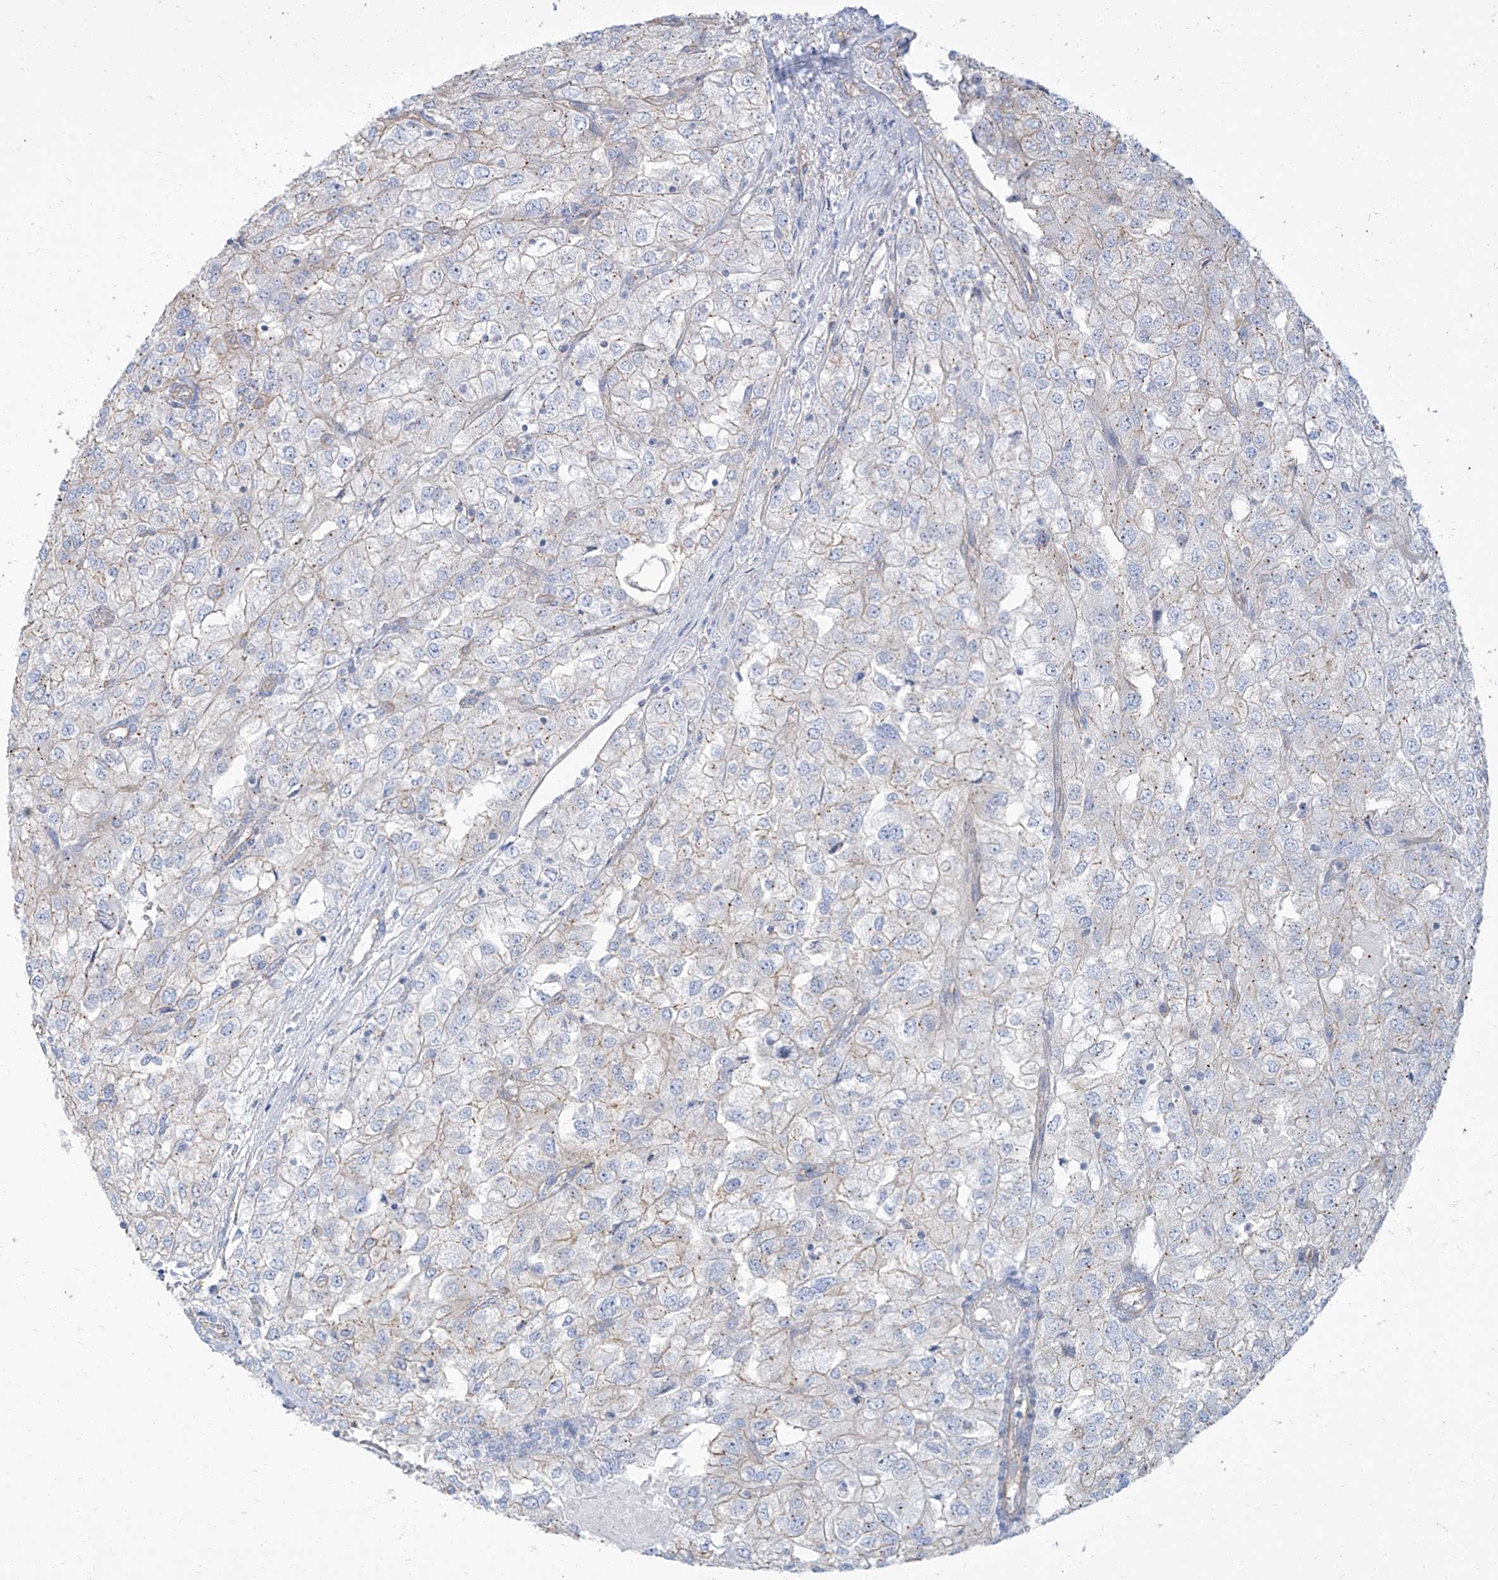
{"staining": {"intensity": "weak", "quantity": "<25%", "location": "cytoplasmic/membranous"}, "tissue": "renal cancer", "cell_type": "Tumor cells", "image_type": "cancer", "snomed": [{"axis": "morphology", "description": "Adenocarcinoma, NOS"}, {"axis": "topography", "description": "Kidney"}], "caption": "Immunohistochemistry (IHC) of human renal adenocarcinoma demonstrates no staining in tumor cells. Brightfield microscopy of immunohistochemistry (IHC) stained with DAB (brown) and hematoxylin (blue), captured at high magnification.", "gene": "TXLNB", "patient": {"sex": "female", "age": 54}}